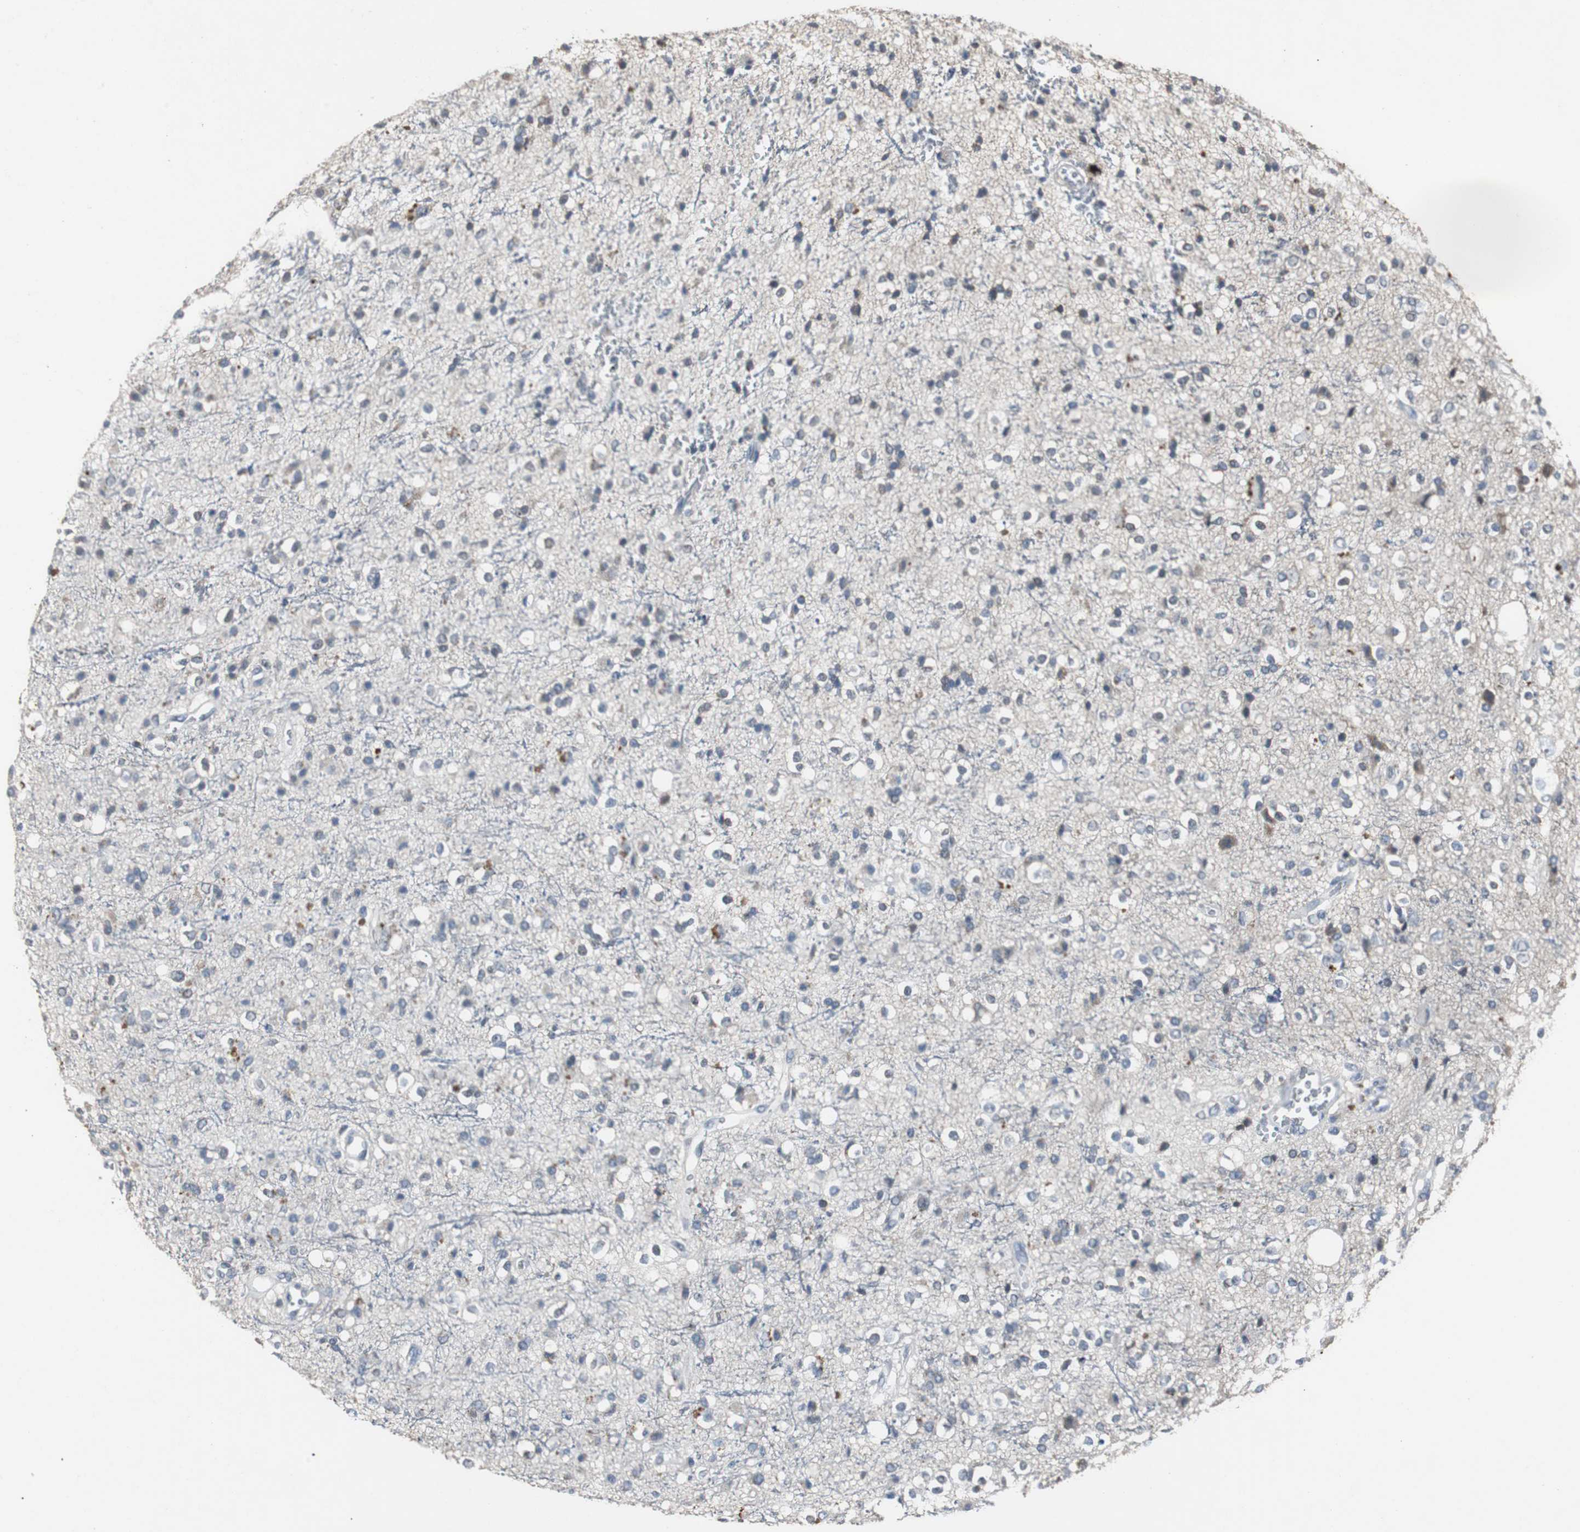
{"staining": {"intensity": "weak", "quantity": "25%-75%", "location": "cytoplasmic/membranous"}, "tissue": "glioma", "cell_type": "Tumor cells", "image_type": "cancer", "snomed": [{"axis": "morphology", "description": "Glioma, malignant, High grade"}, {"axis": "topography", "description": "Brain"}], "caption": "Immunohistochemistry (IHC) of human malignant glioma (high-grade) reveals low levels of weak cytoplasmic/membranous staining in approximately 25%-75% of tumor cells.", "gene": "PCYT1B", "patient": {"sex": "male", "age": 47}}